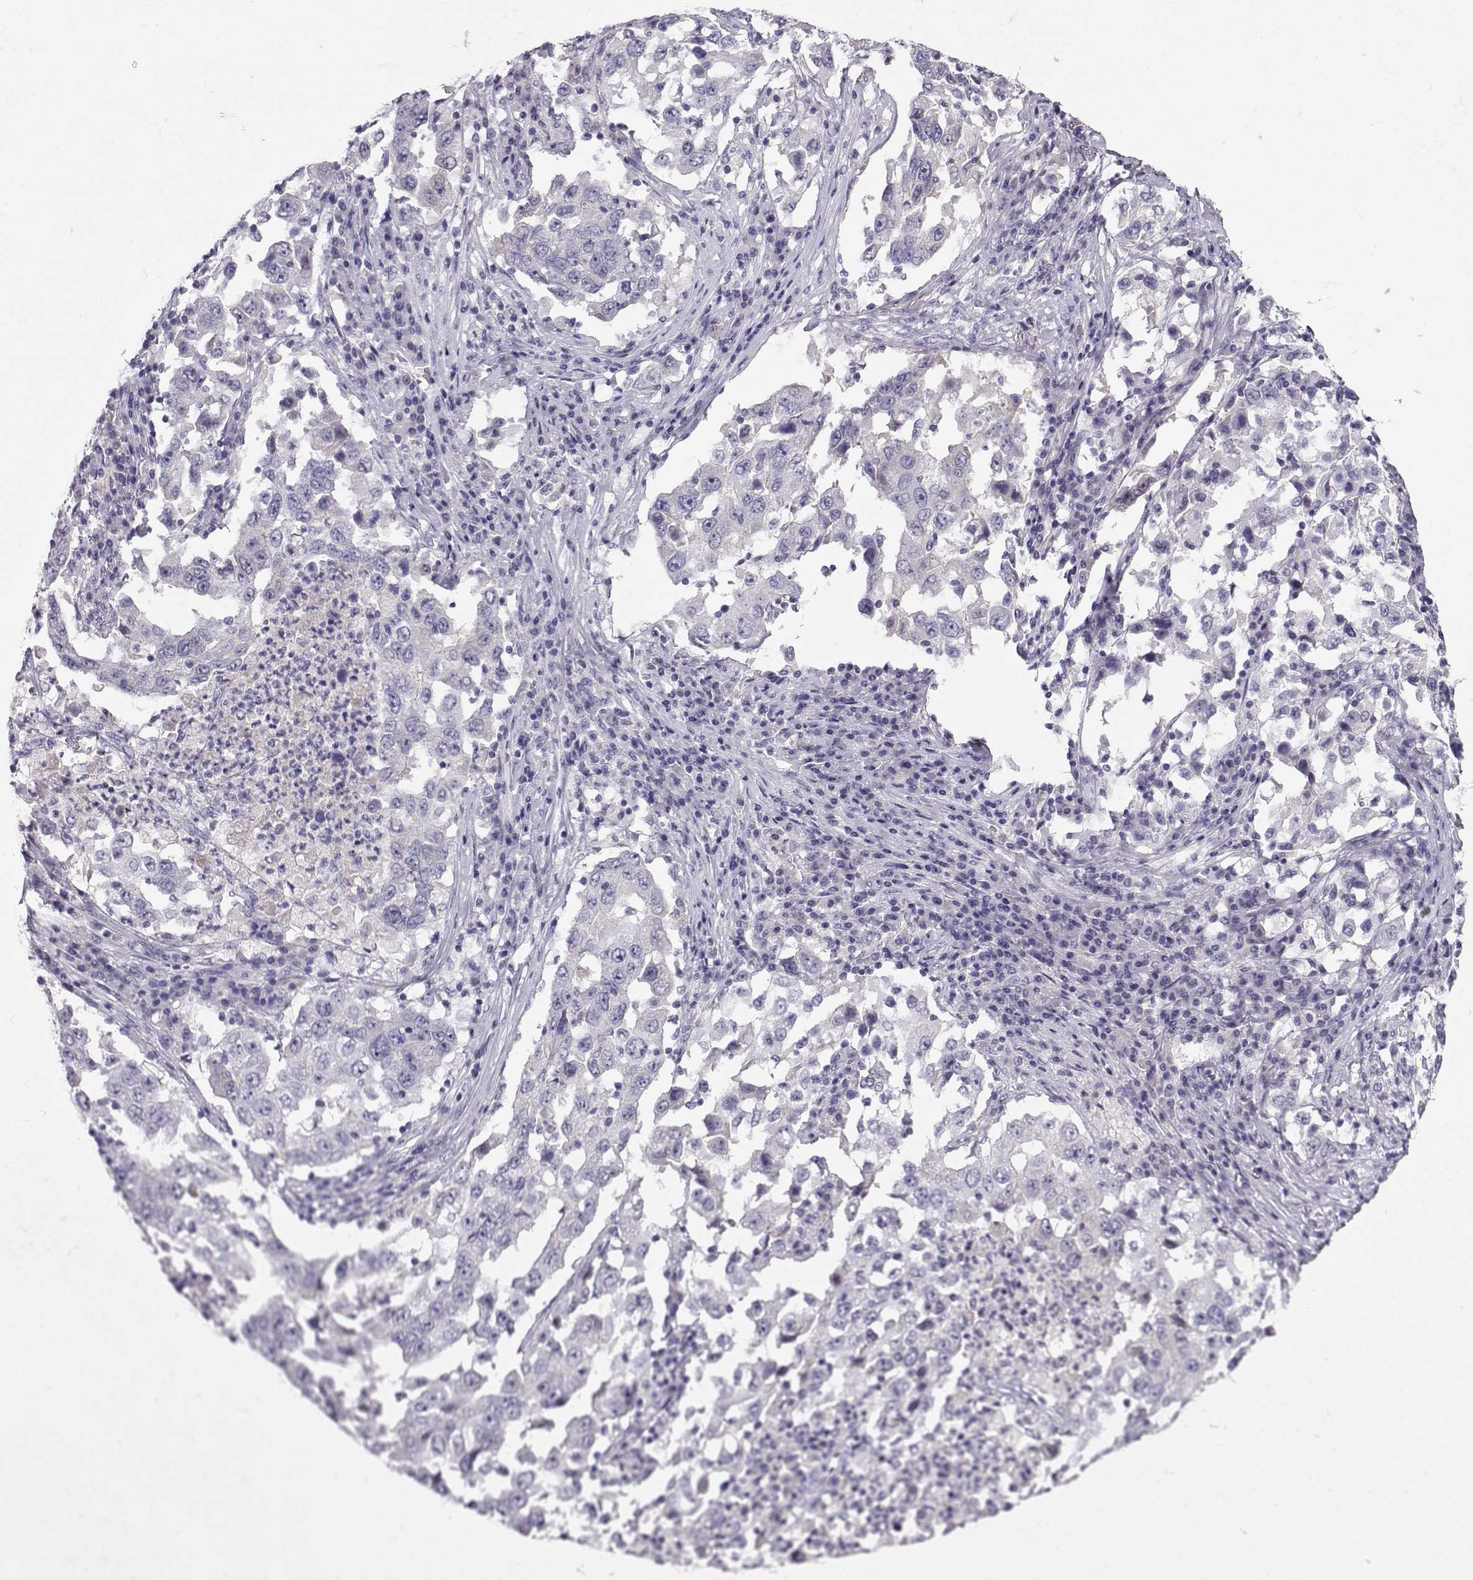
{"staining": {"intensity": "negative", "quantity": "none", "location": "none"}, "tissue": "lung cancer", "cell_type": "Tumor cells", "image_type": "cancer", "snomed": [{"axis": "morphology", "description": "Adenocarcinoma, NOS"}, {"axis": "topography", "description": "Lung"}], "caption": "This is a histopathology image of IHC staining of adenocarcinoma (lung), which shows no positivity in tumor cells.", "gene": "GPR26", "patient": {"sex": "male", "age": 73}}